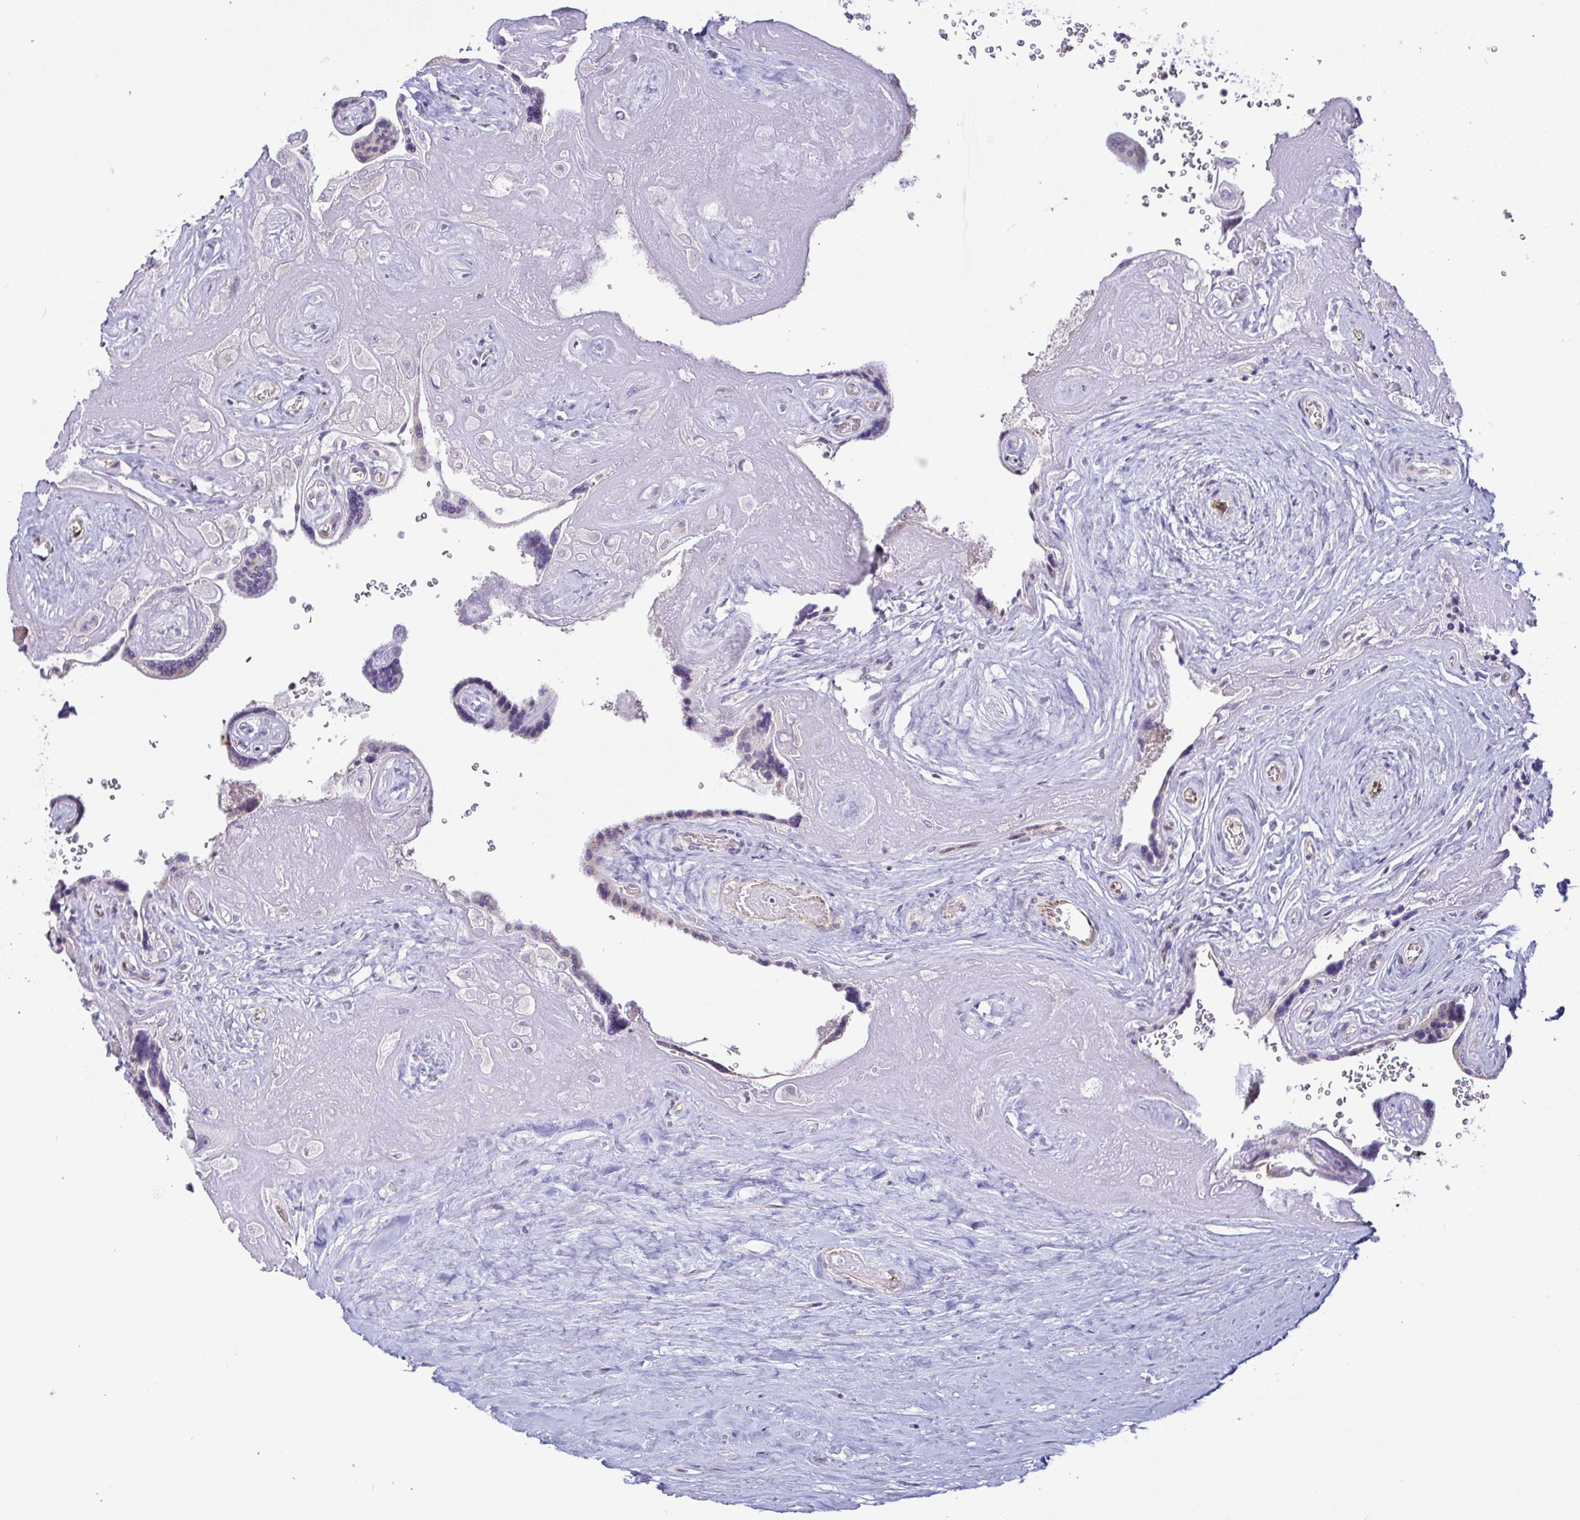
{"staining": {"intensity": "negative", "quantity": "none", "location": "none"}, "tissue": "placenta", "cell_type": "Decidual cells", "image_type": "normal", "snomed": [{"axis": "morphology", "description": "Normal tissue, NOS"}, {"axis": "topography", "description": "Placenta"}], "caption": "A micrograph of placenta stained for a protein displays no brown staining in decidual cells. Brightfield microscopy of immunohistochemistry stained with DAB (brown) and hematoxylin (blue), captured at high magnification.", "gene": "PLCD4", "patient": {"sex": "female", "age": 32}}